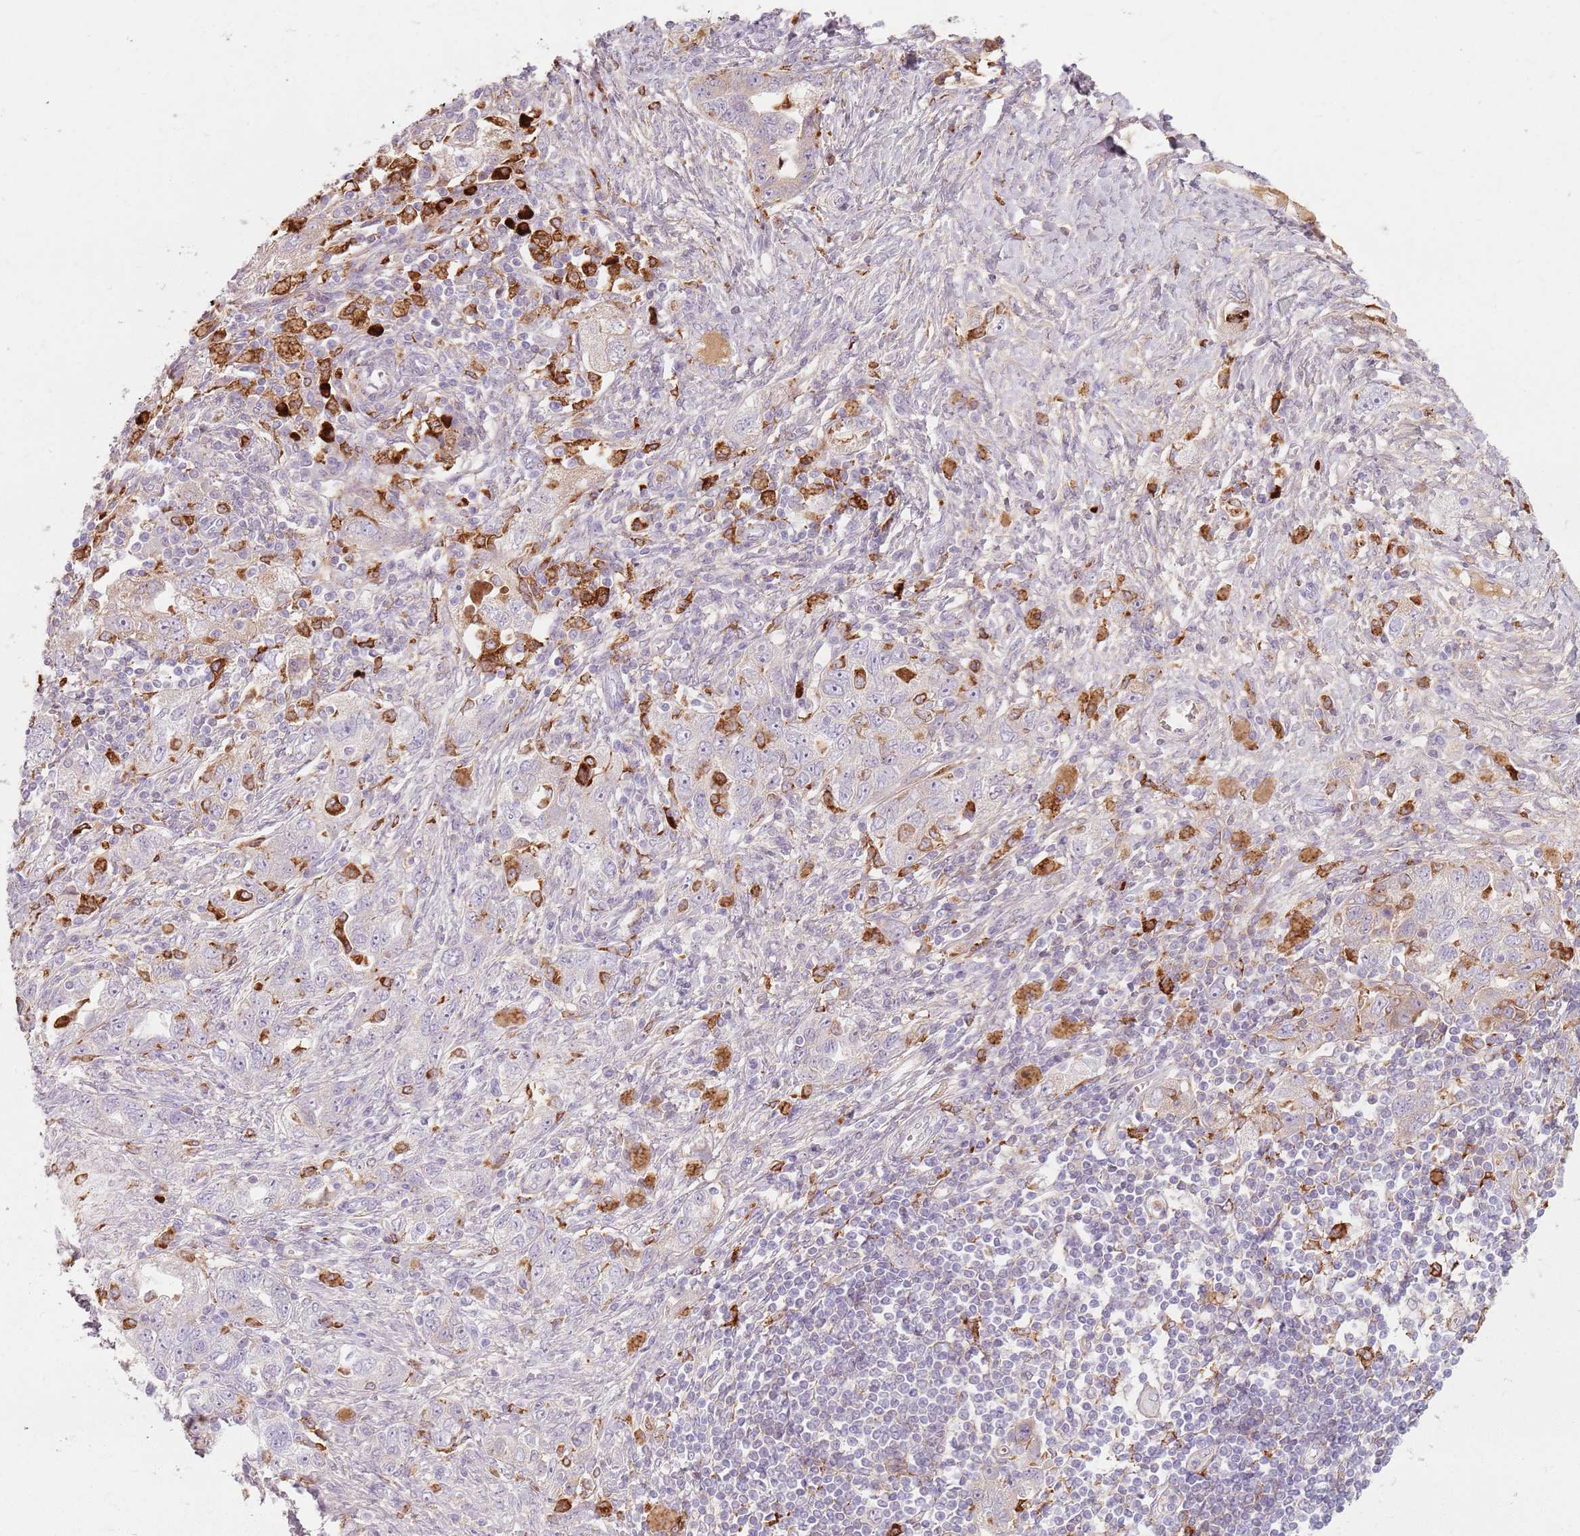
{"staining": {"intensity": "strong", "quantity": "<25%", "location": "cytoplasmic/membranous"}, "tissue": "ovarian cancer", "cell_type": "Tumor cells", "image_type": "cancer", "snomed": [{"axis": "morphology", "description": "Carcinoma, NOS"}, {"axis": "morphology", "description": "Cystadenocarcinoma, serous, NOS"}, {"axis": "topography", "description": "Ovary"}], "caption": "DAB immunohistochemical staining of human ovarian cancer (serous cystadenocarcinoma) displays strong cytoplasmic/membranous protein positivity in approximately <25% of tumor cells.", "gene": "COLGALT1", "patient": {"sex": "female", "age": 69}}